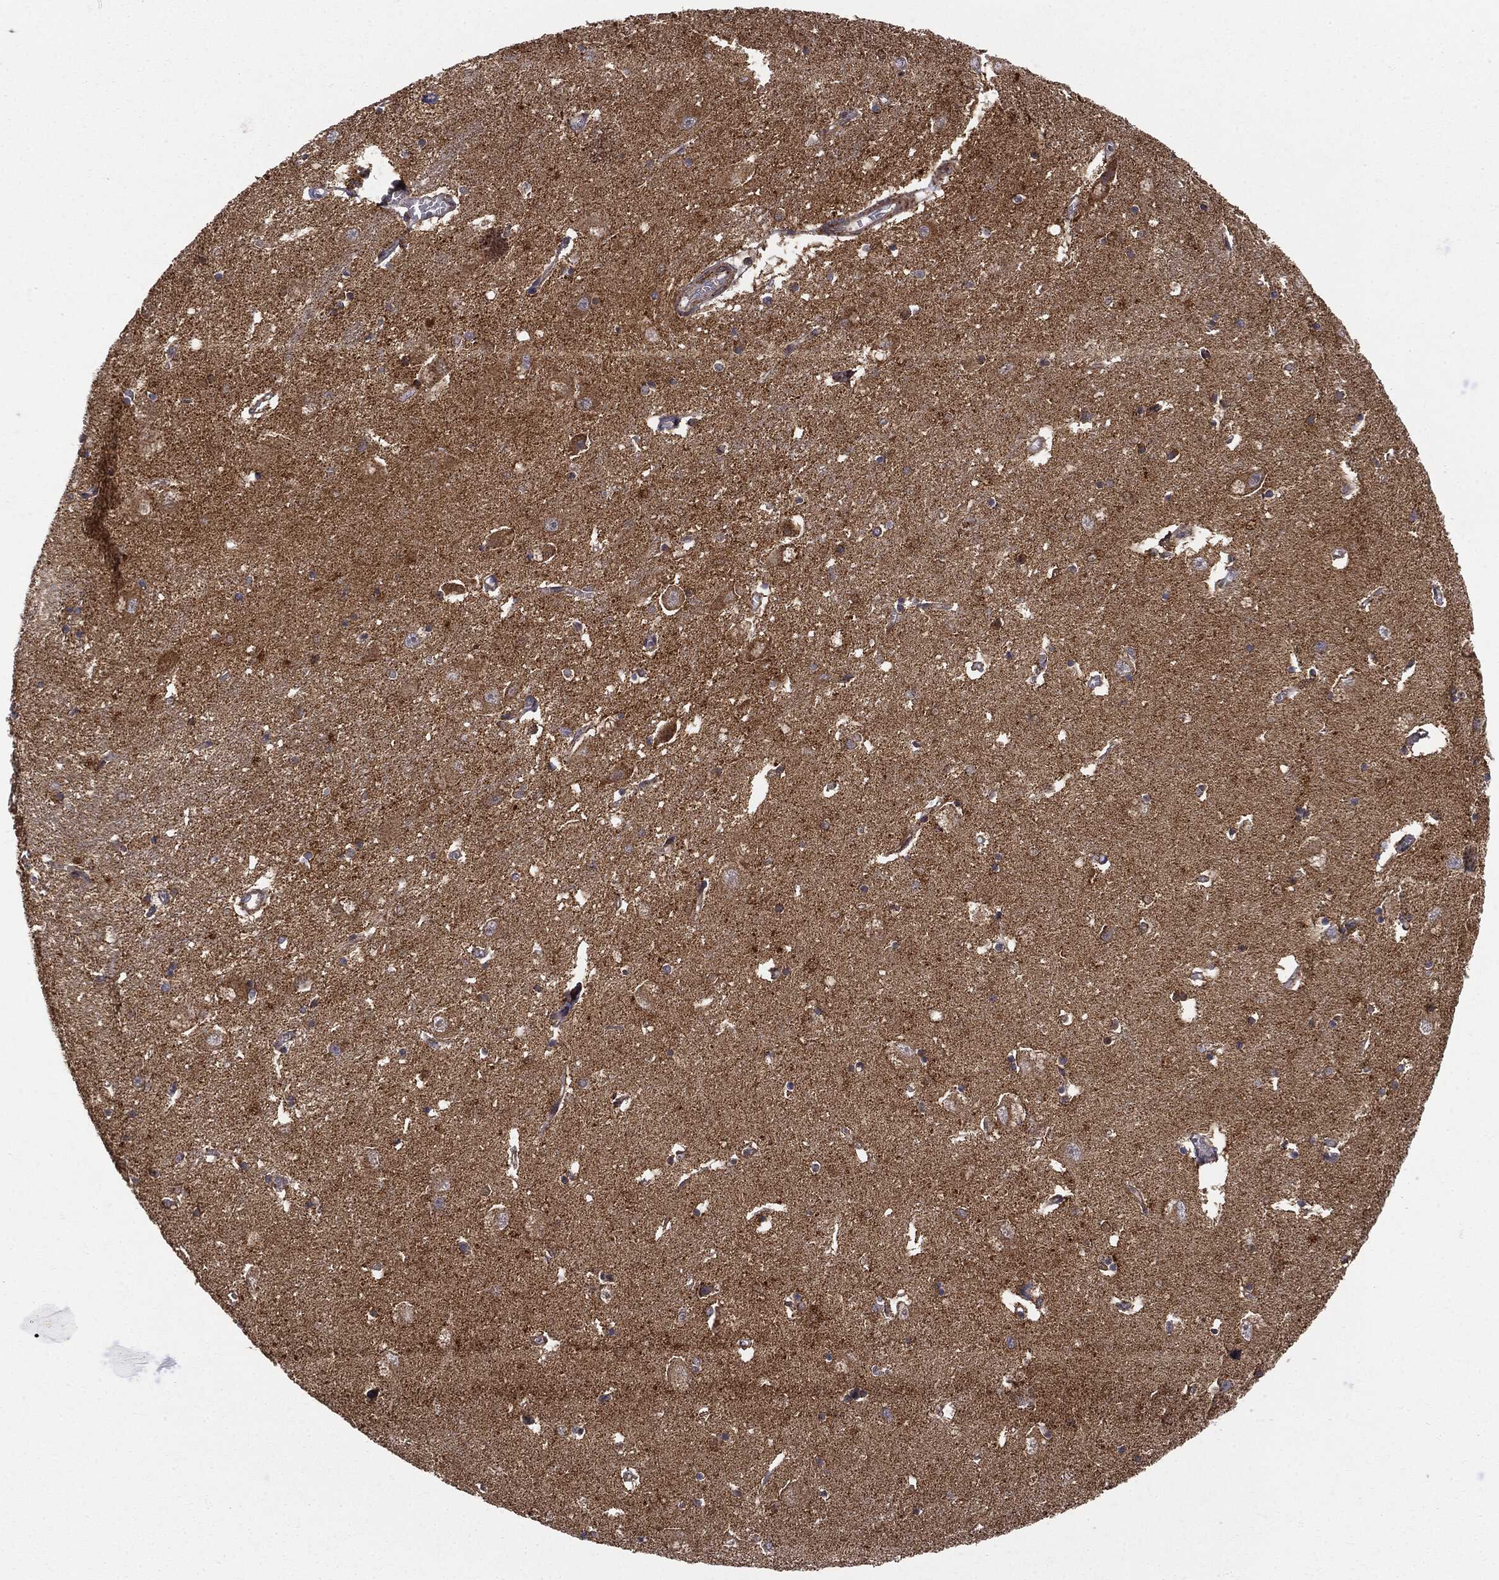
{"staining": {"intensity": "moderate", "quantity": "<25%", "location": "cytoplasmic/membranous"}, "tissue": "caudate", "cell_type": "Glial cells", "image_type": "normal", "snomed": [{"axis": "morphology", "description": "Normal tissue, NOS"}, {"axis": "topography", "description": "Lateral ventricle wall"}], "caption": "Immunohistochemical staining of normal human caudate displays moderate cytoplasmic/membranous protein staining in about <25% of glial cells.", "gene": "MTOR", "patient": {"sex": "male", "age": 54}}